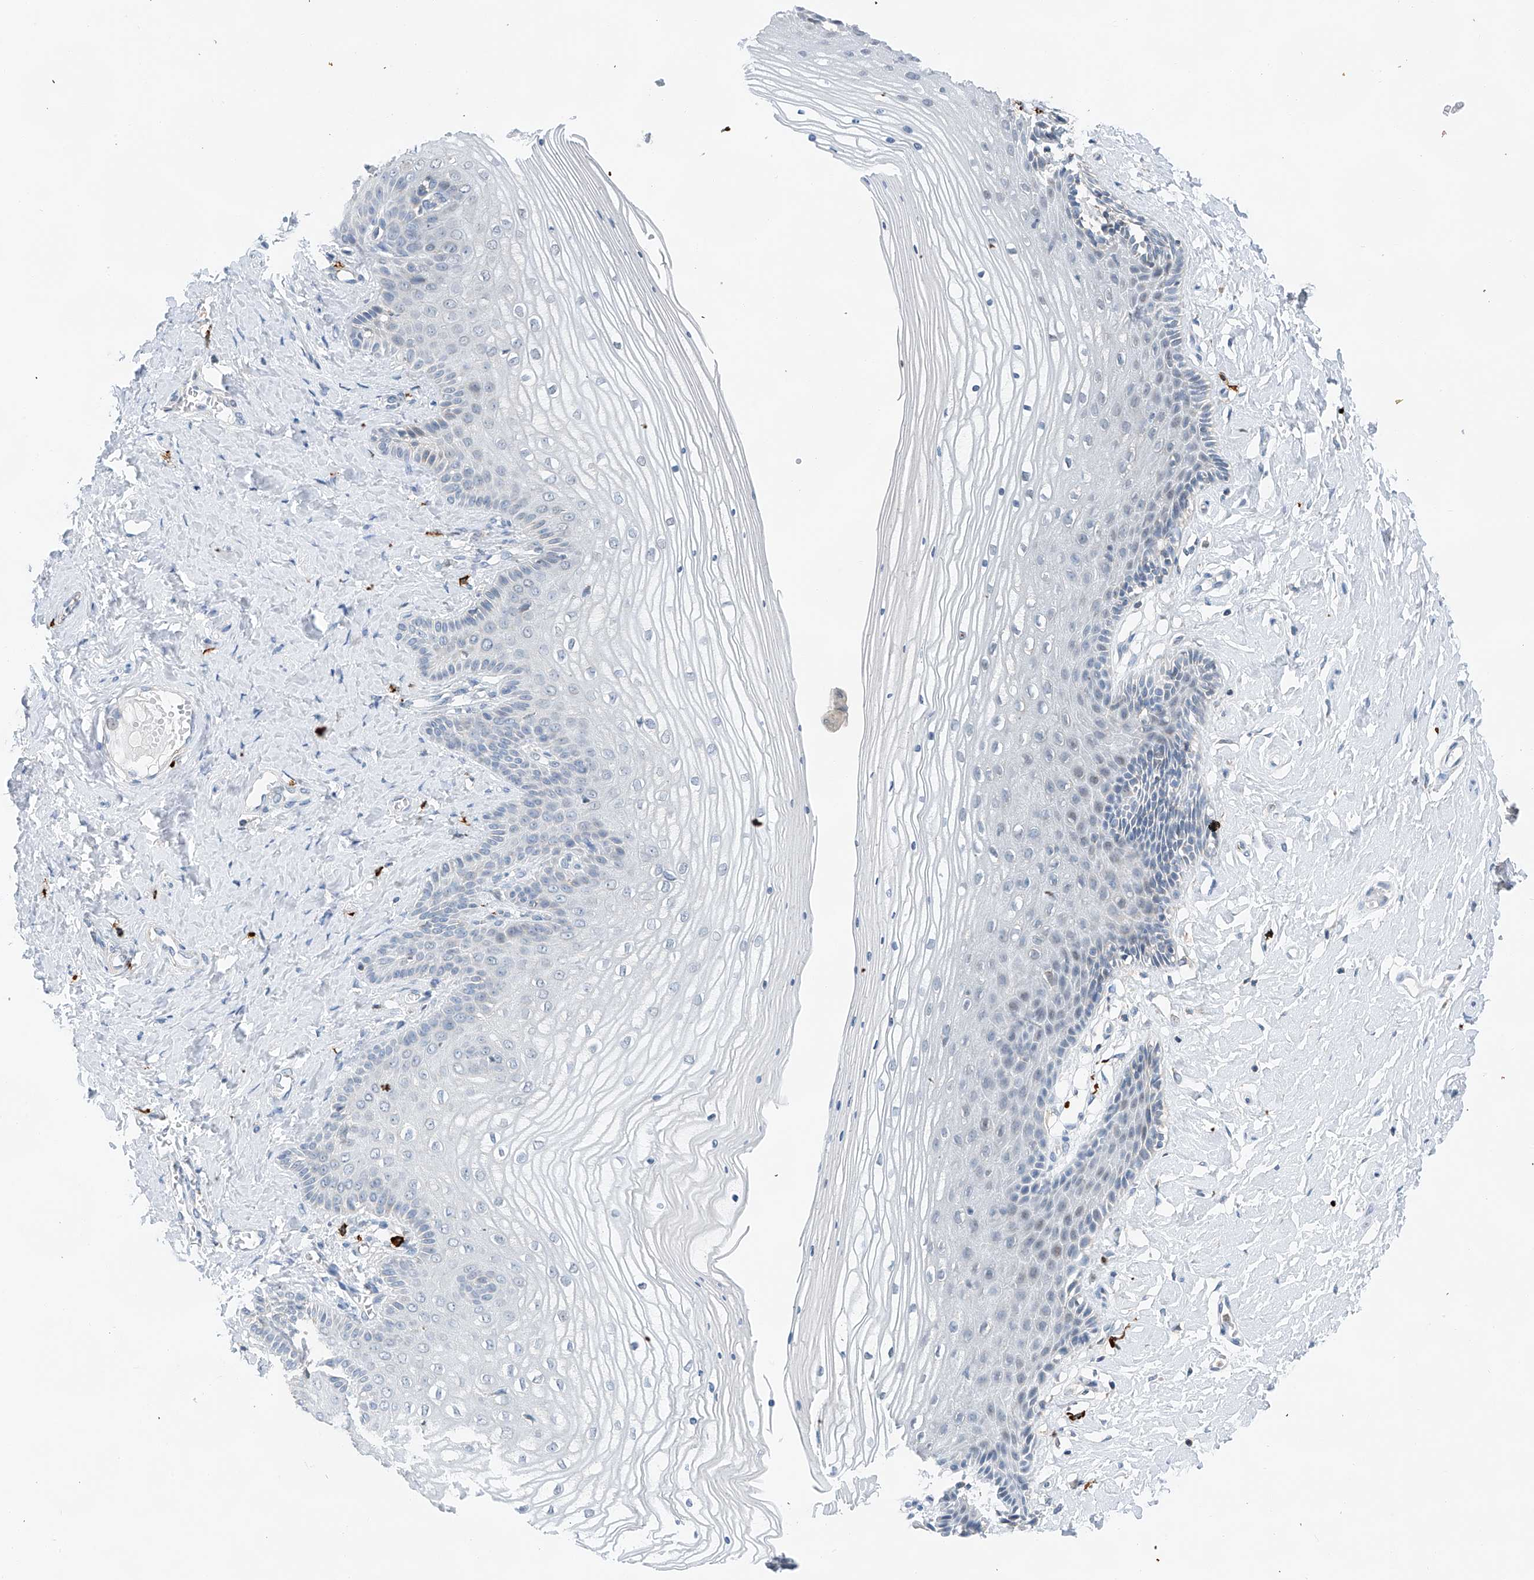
{"staining": {"intensity": "negative", "quantity": "none", "location": "none"}, "tissue": "vagina", "cell_type": "Squamous epithelial cells", "image_type": "normal", "snomed": [{"axis": "morphology", "description": "Normal tissue, NOS"}, {"axis": "topography", "description": "Vagina"}, {"axis": "topography", "description": "Cervix"}], "caption": "High power microscopy micrograph of an immunohistochemistry image of benign vagina, revealing no significant expression in squamous epithelial cells.", "gene": "KLF15", "patient": {"sex": "female", "age": 40}}